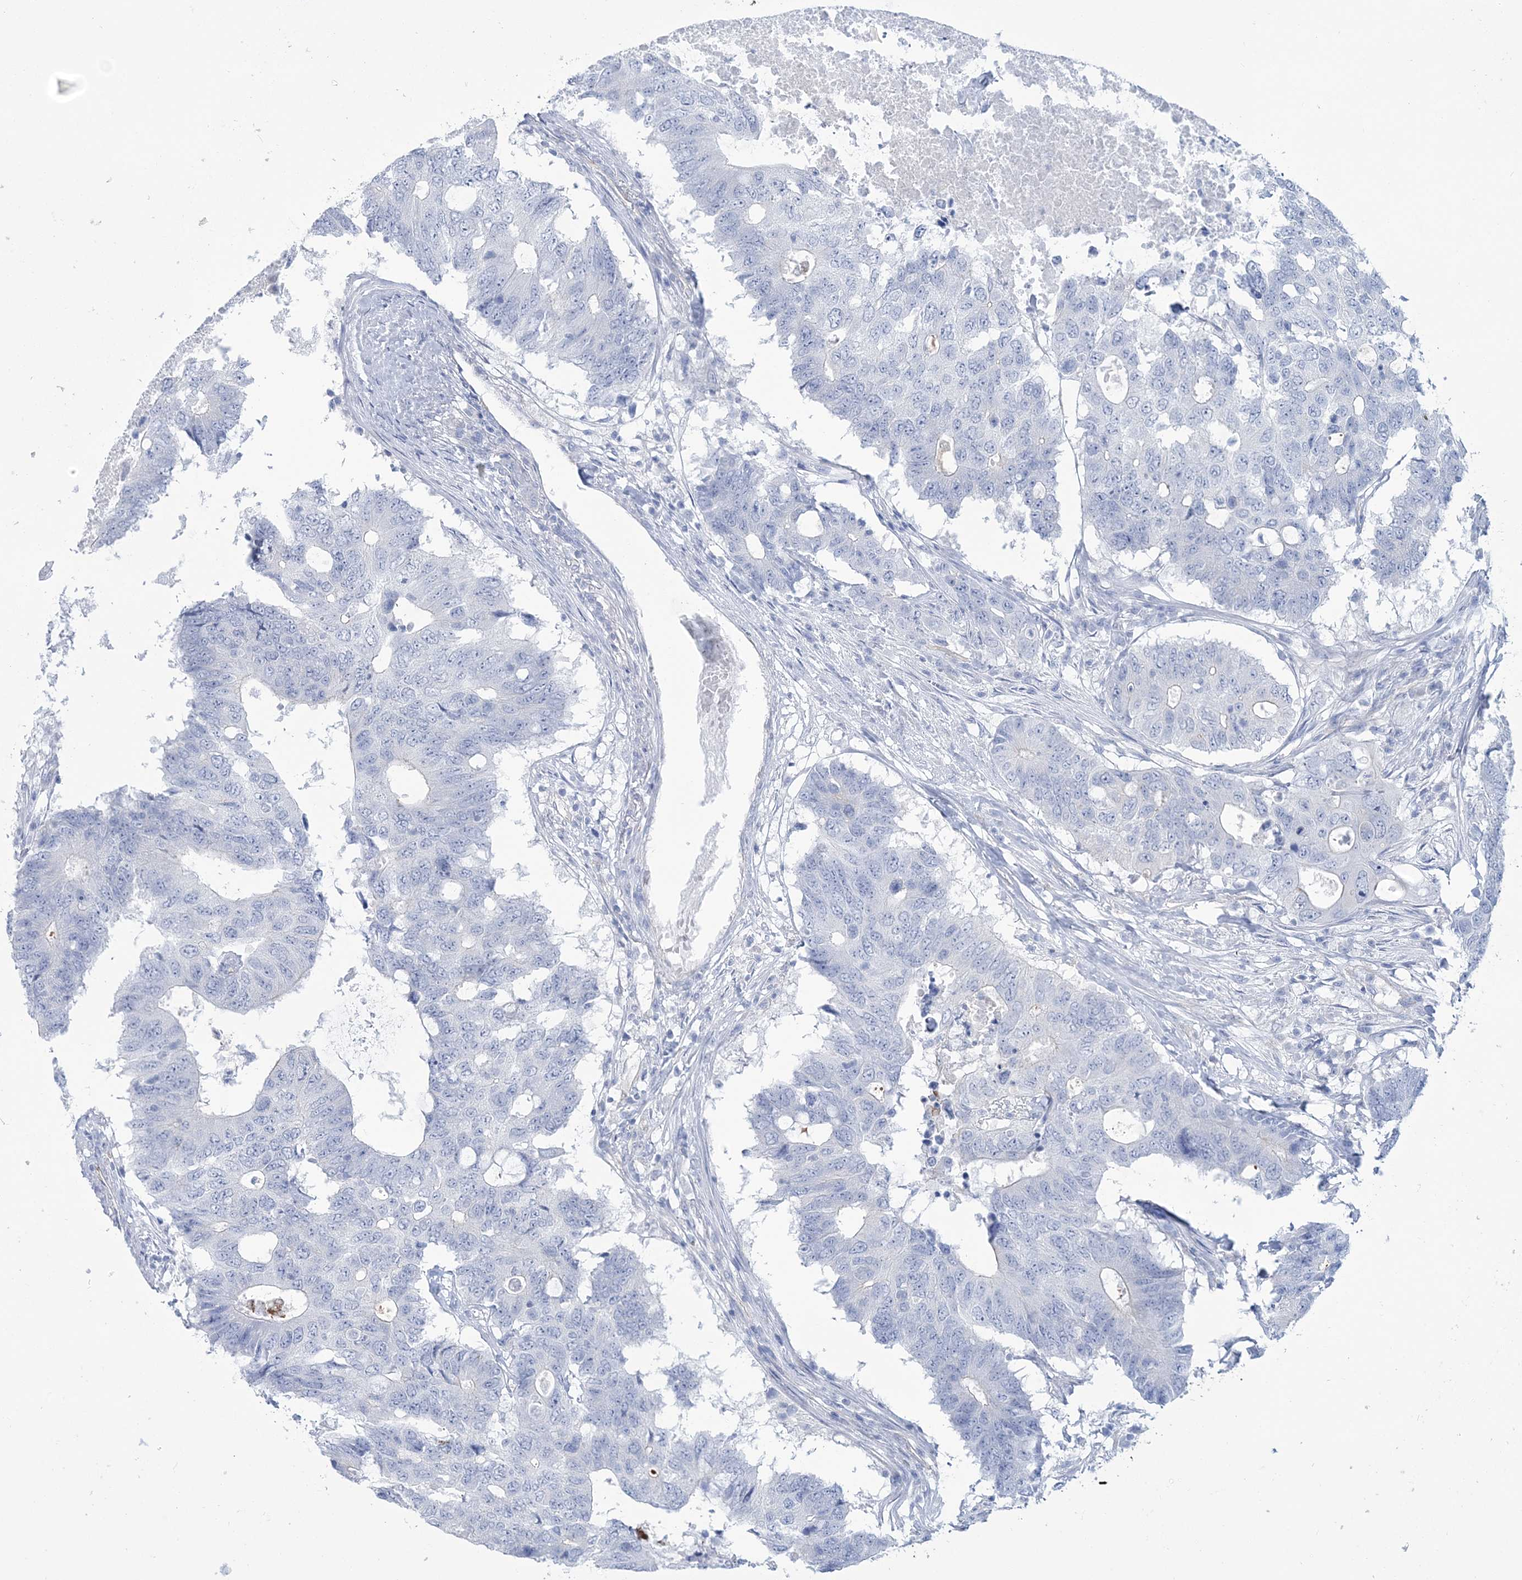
{"staining": {"intensity": "negative", "quantity": "none", "location": "none"}, "tissue": "colorectal cancer", "cell_type": "Tumor cells", "image_type": "cancer", "snomed": [{"axis": "morphology", "description": "Adenocarcinoma, NOS"}, {"axis": "topography", "description": "Colon"}], "caption": "Immunohistochemical staining of adenocarcinoma (colorectal) shows no significant staining in tumor cells.", "gene": "RAB11FIP5", "patient": {"sex": "male", "age": 71}}